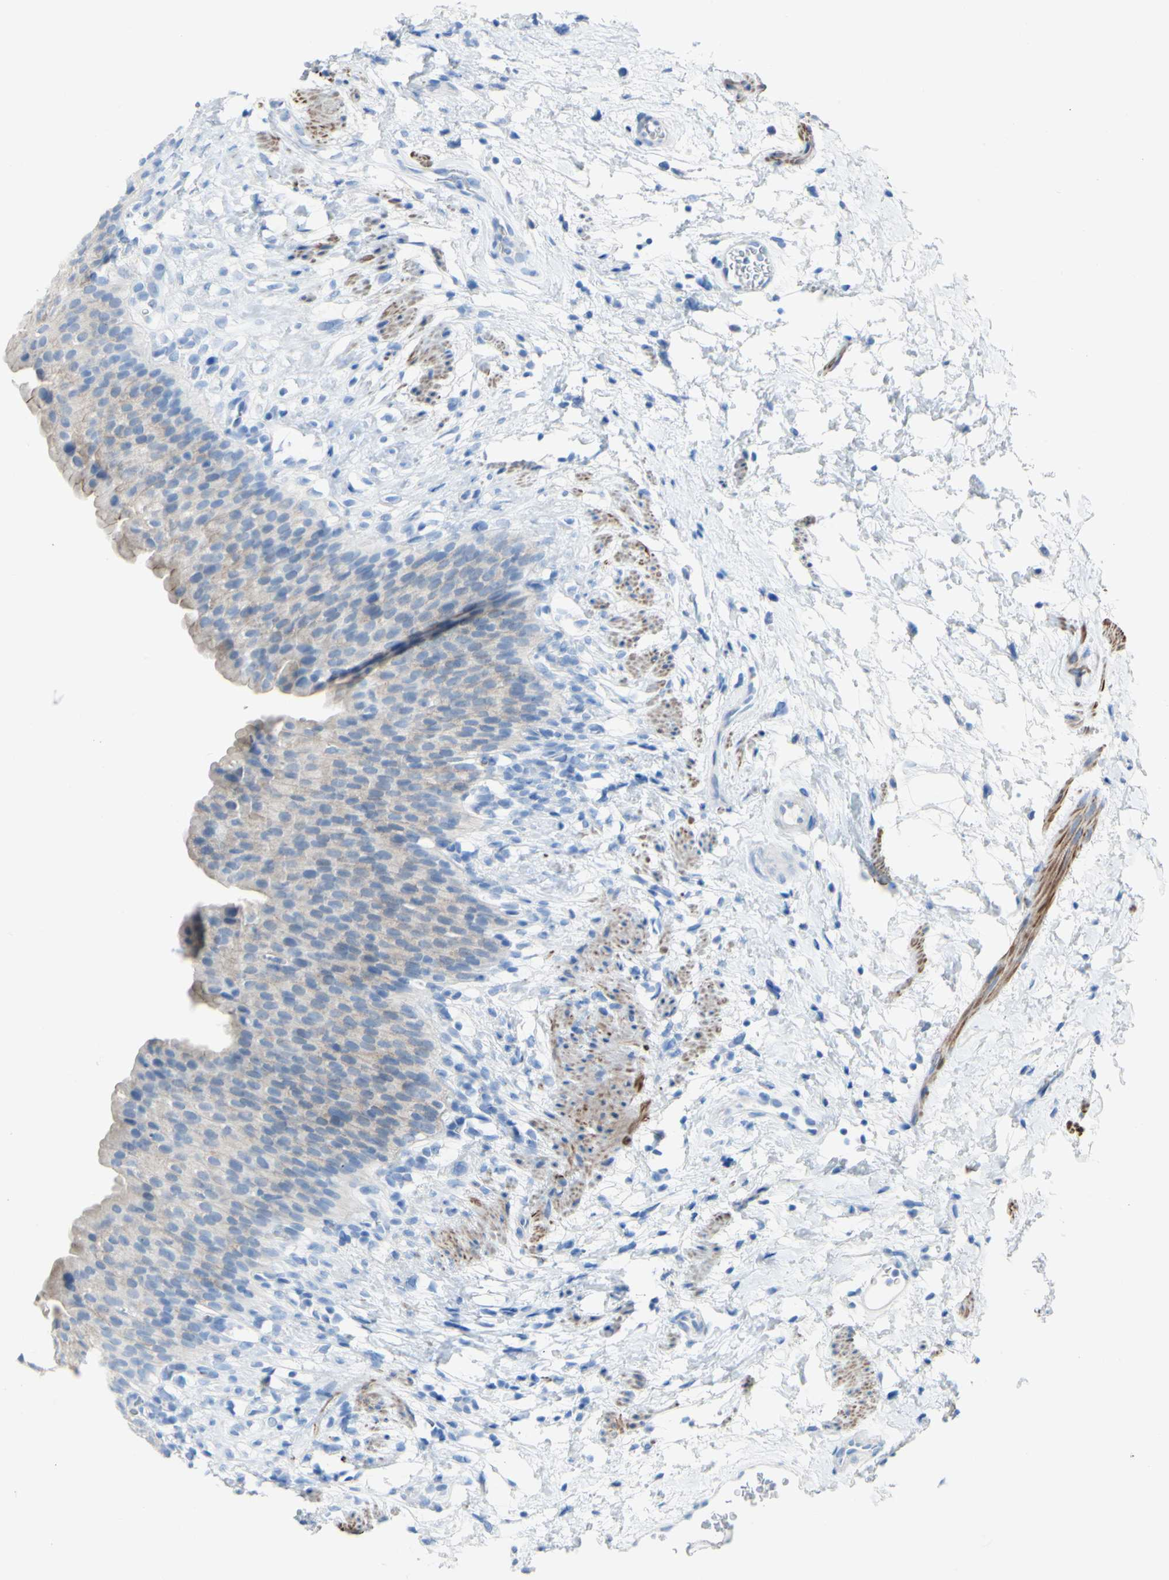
{"staining": {"intensity": "weak", "quantity": "<25%", "location": "cytoplasmic/membranous"}, "tissue": "urinary bladder", "cell_type": "Urothelial cells", "image_type": "normal", "snomed": [{"axis": "morphology", "description": "Normal tissue, NOS"}, {"axis": "topography", "description": "Urinary bladder"}], "caption": "Immunohistochemical staining of normal urinary bladder exhibits no significant positivity in urothelial cells.", "gene": "DSC2", "patient": {"sex": "female", "age": 79}}